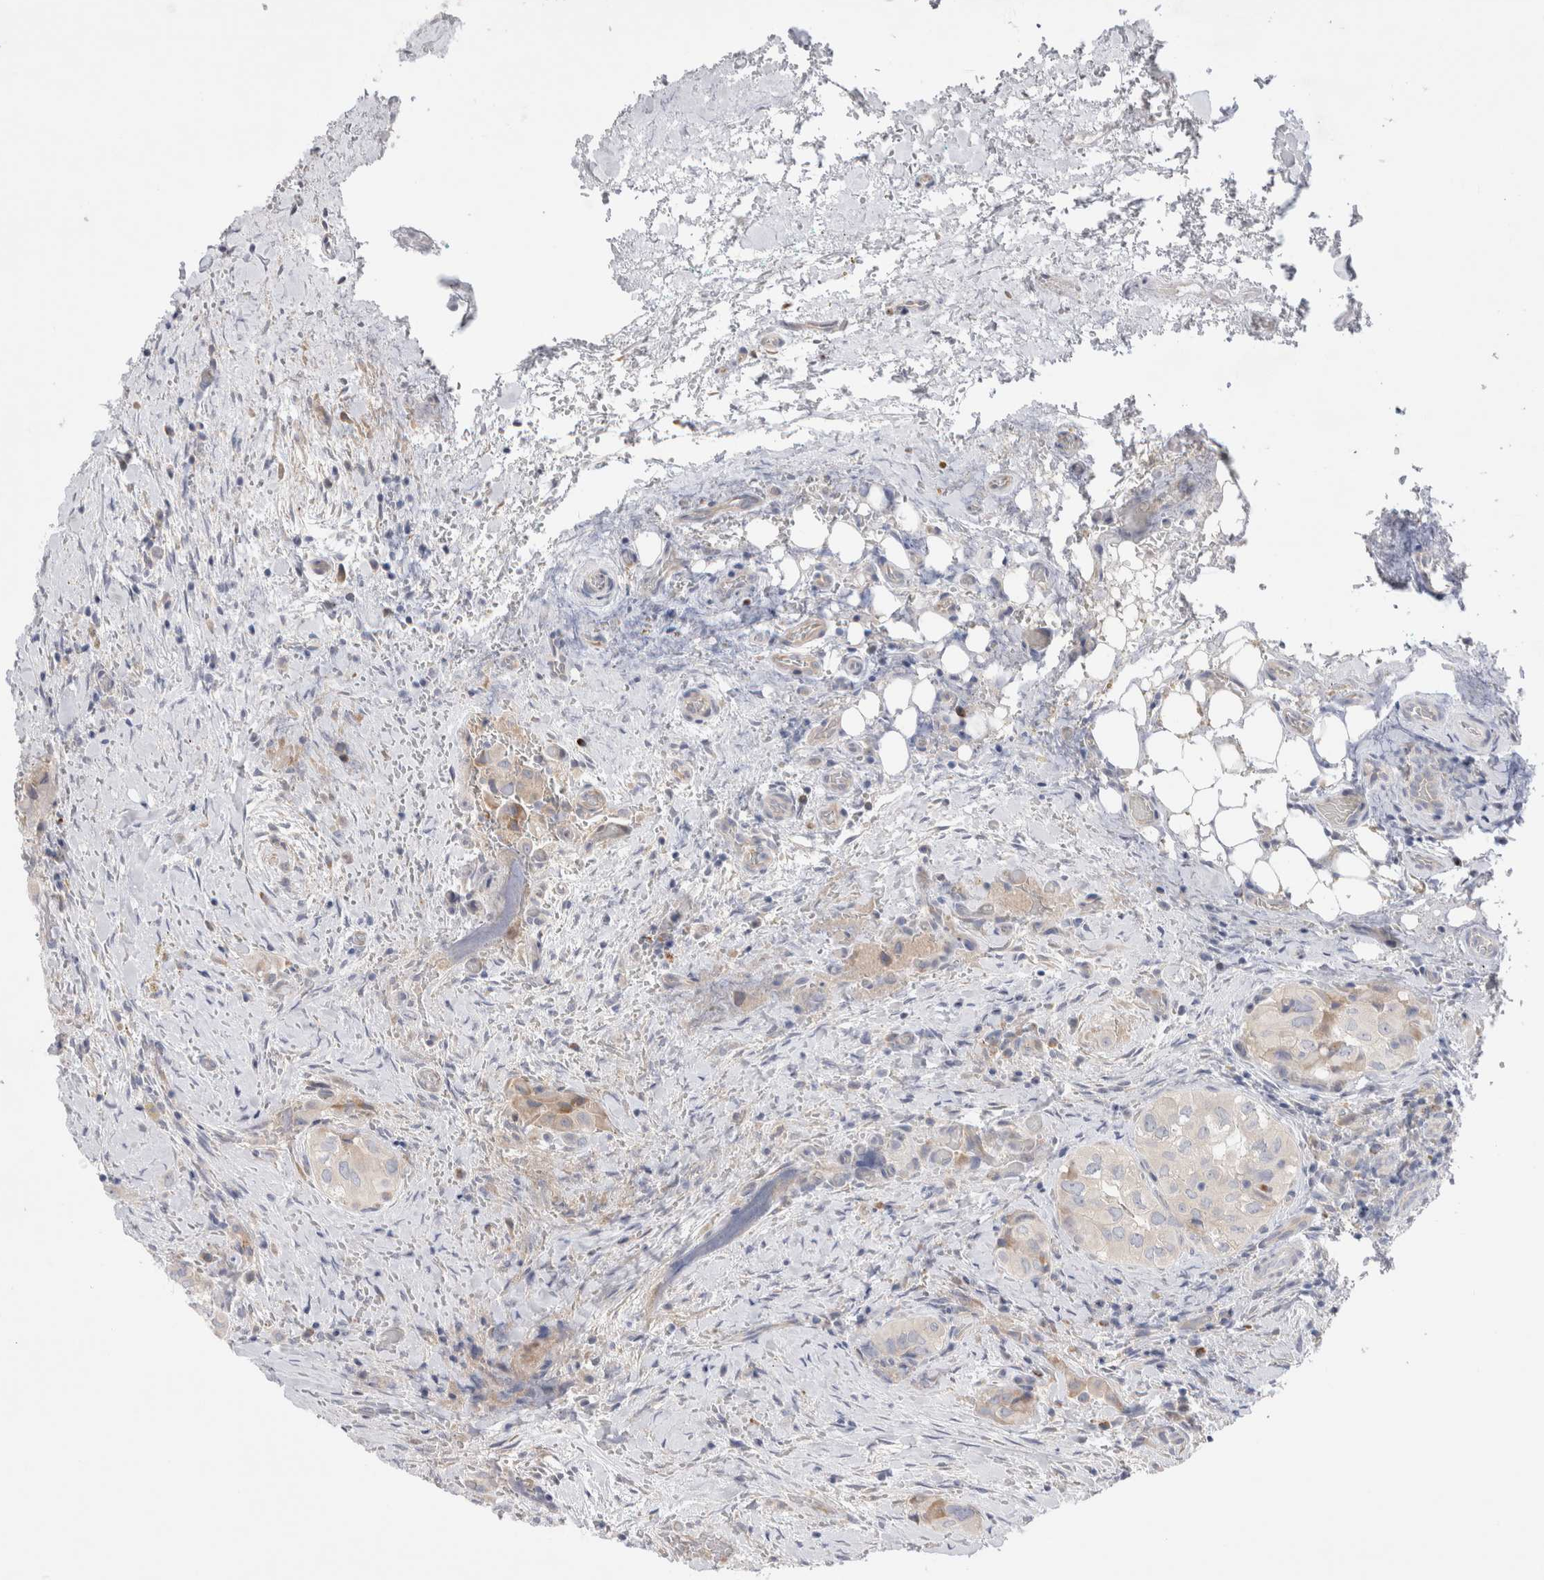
{"staining": {"intensity": "weak", "quantity": "<25%", "location": "cytoplasmic/membranous"}, "tissue": "thyroid cancer", "cell_type": "Tumor cells", "image_type": "cancer", "snomed": [{"axis": "morphology", "description": "Papillary adenocarcinoma, NOS"}, {"axis": "topography", "description": "Thyroid gland"}], "caption": "IHC image of neoplastic tissue: thyroid cancer (papillary adenocarcinoma) stained with DAB (3,3'-diaminobenzidine) displays no significant protein positivity in tumor cells. The staining is performed using DAB brown chromogen with nuclei counter-stained in using hematoxylin.", "gene": "RBM12B", "patient": {"sex": "female", "age": 59}}